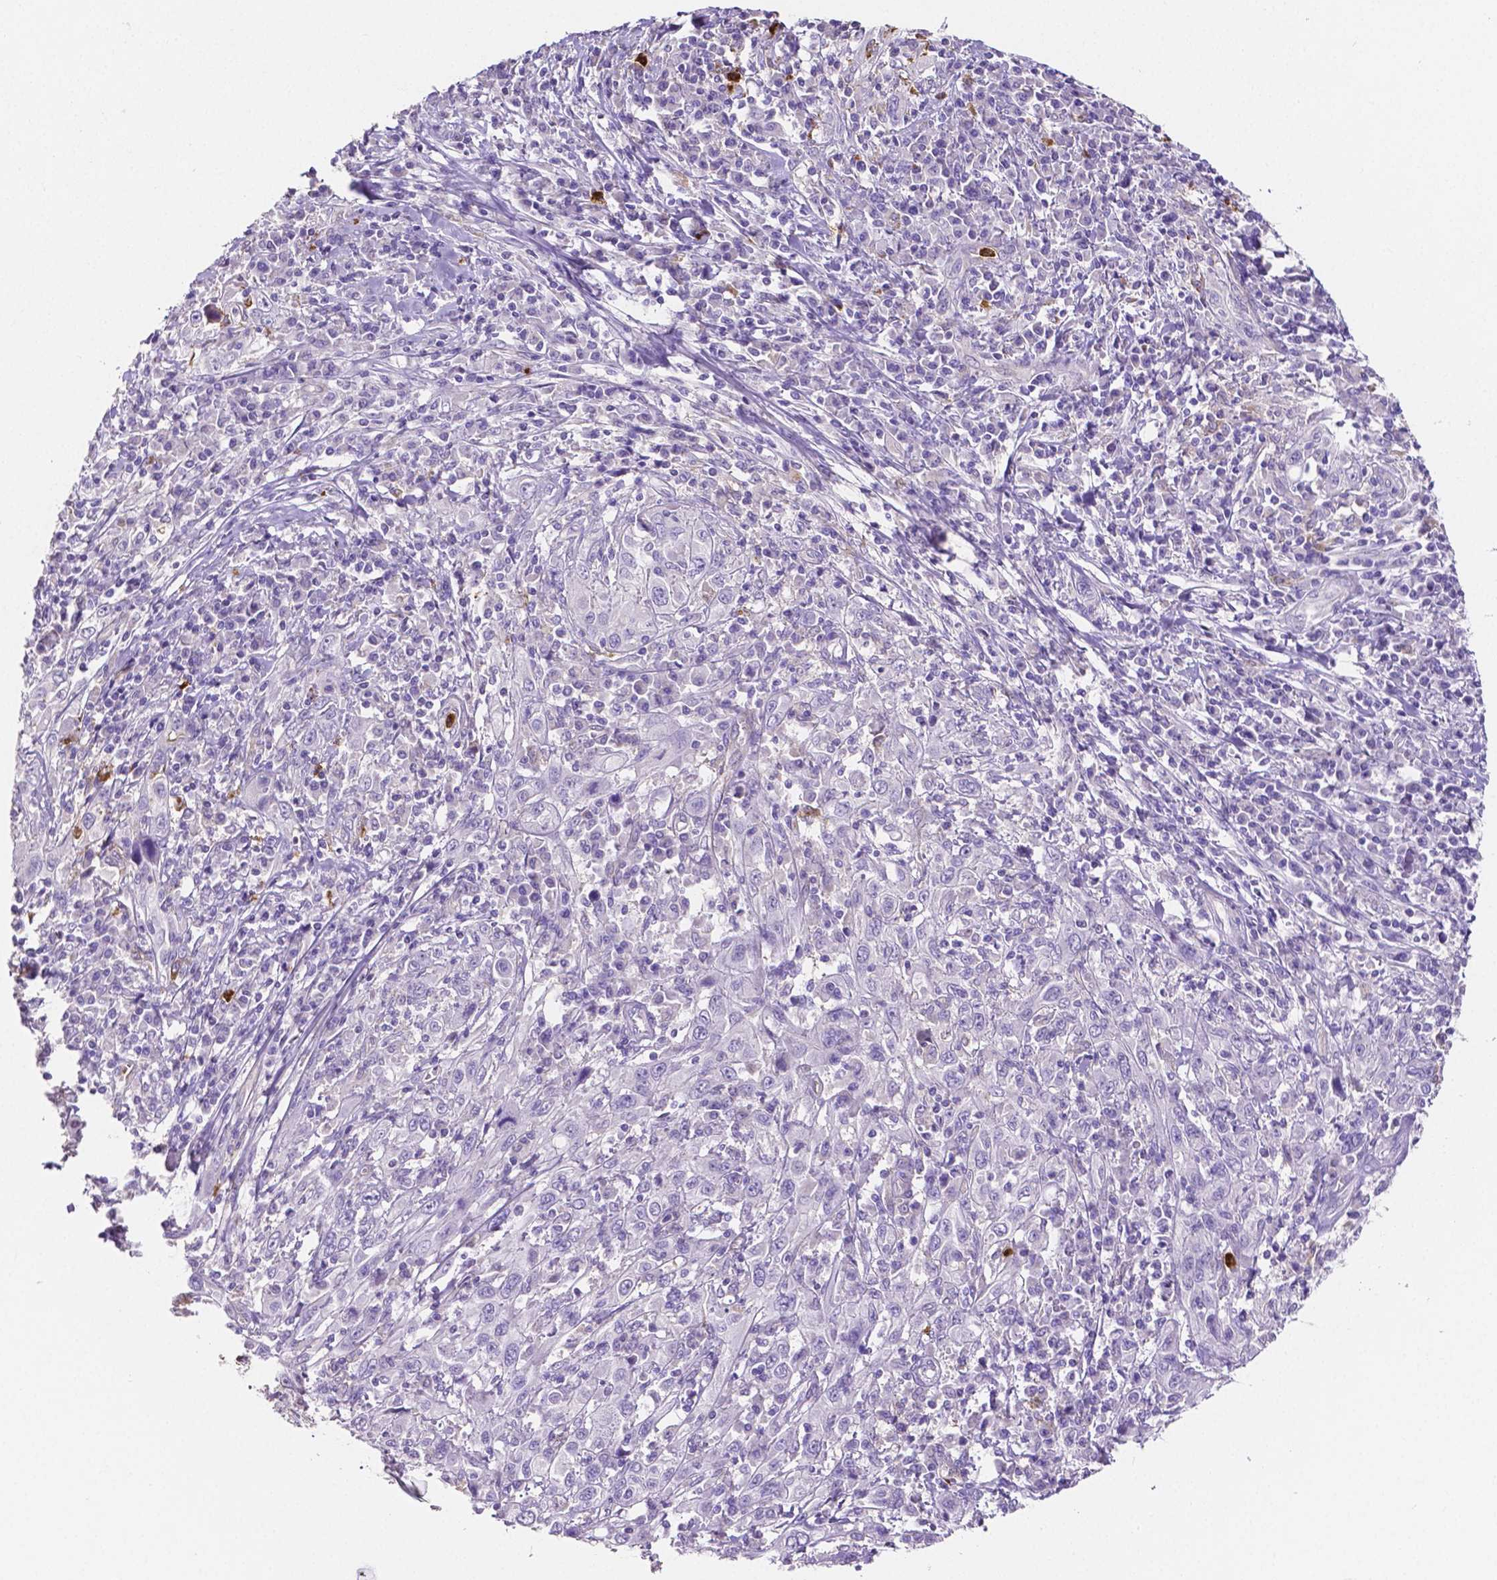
{"staining": {"intensity": "negative", "quantity": "none", "location": "none"}, "tissue": "cervical cancer", "cell_type": "Tumor cells", "image_type": "cancer", "snomed": [{"axis": "morphology", "description": "Squamous cell carcinoma, NOS"}, {"axis": "topography", "description": "Cervix"}], "caption": "Micrograph shows no significant protein positivity in tumor cells of cervical cancer (squamous cell carcinoma). (Brightfield microscopy of DAB (3,3'-diaminobenzidine) immunohistochemistry (IHC) at high magnification).", "gene": "MMP9", "patient": {"sex": "female", "age": 46}}